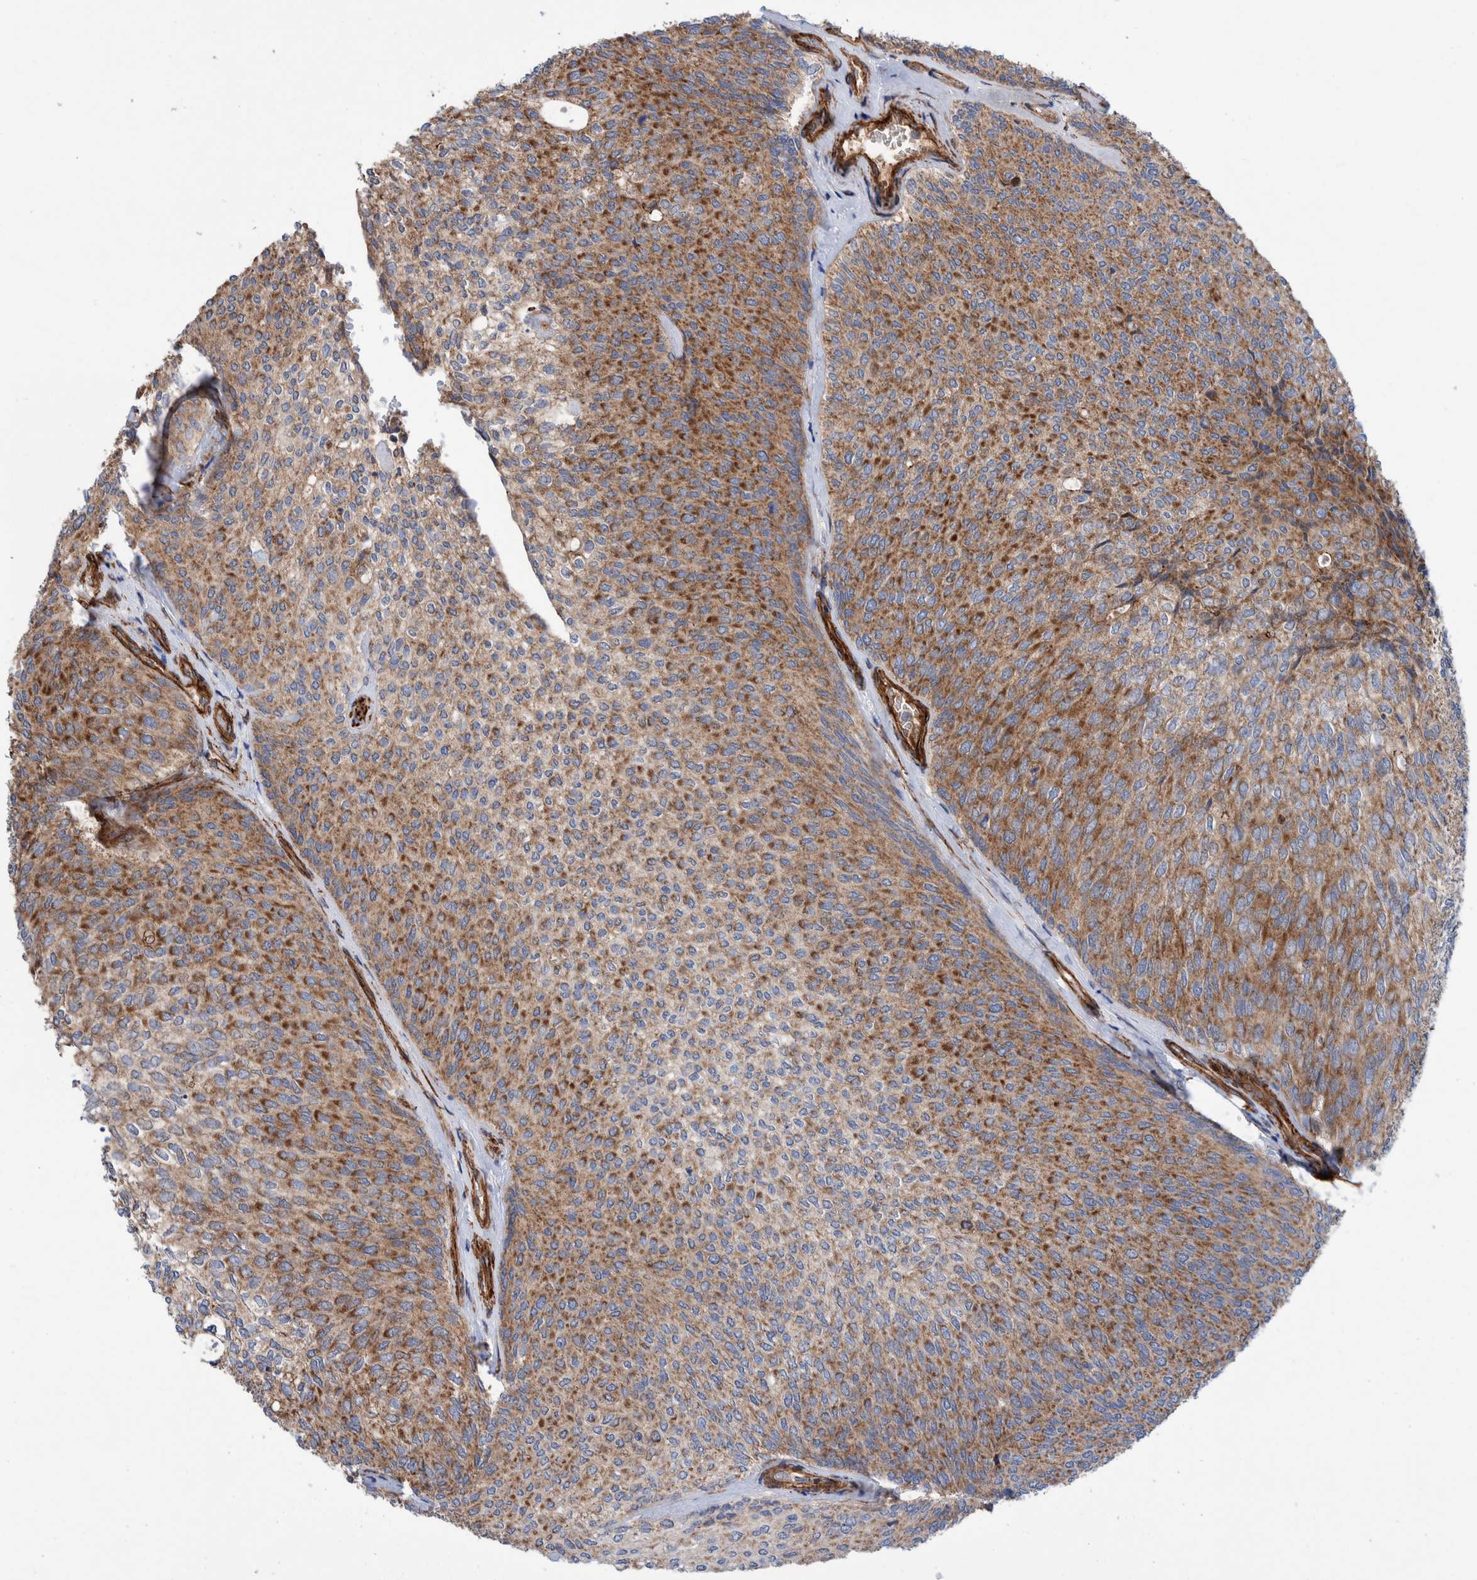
{"staining": {"intensity": "strong", "quantity": "25%-75%", "location": "cytoplasmic/membranous"}, "tissue": "urothelial cancer", "cell_type": "Tumor cells", "image_type": "cancer", "snomed": [{"axis": "morphology", "description": "Urothelial carcinoma, Low grade"}, {"axis": "topography", "description": "Urinary bladder"}], "caption": "Immunohistochemistry histopathology image of neoplastic tissue: human urothelial carcinoma (low-grade) stained using immunohistochemistry (IHC) exhibits high levels of strong protein expression localized specifically in the cytoplasmic/membranous of tumor cells, appearing as a cytoplasmic/membranous brown color.", "gene": "SLC25A10", "patient": {"sex": "female", "age": 79}}